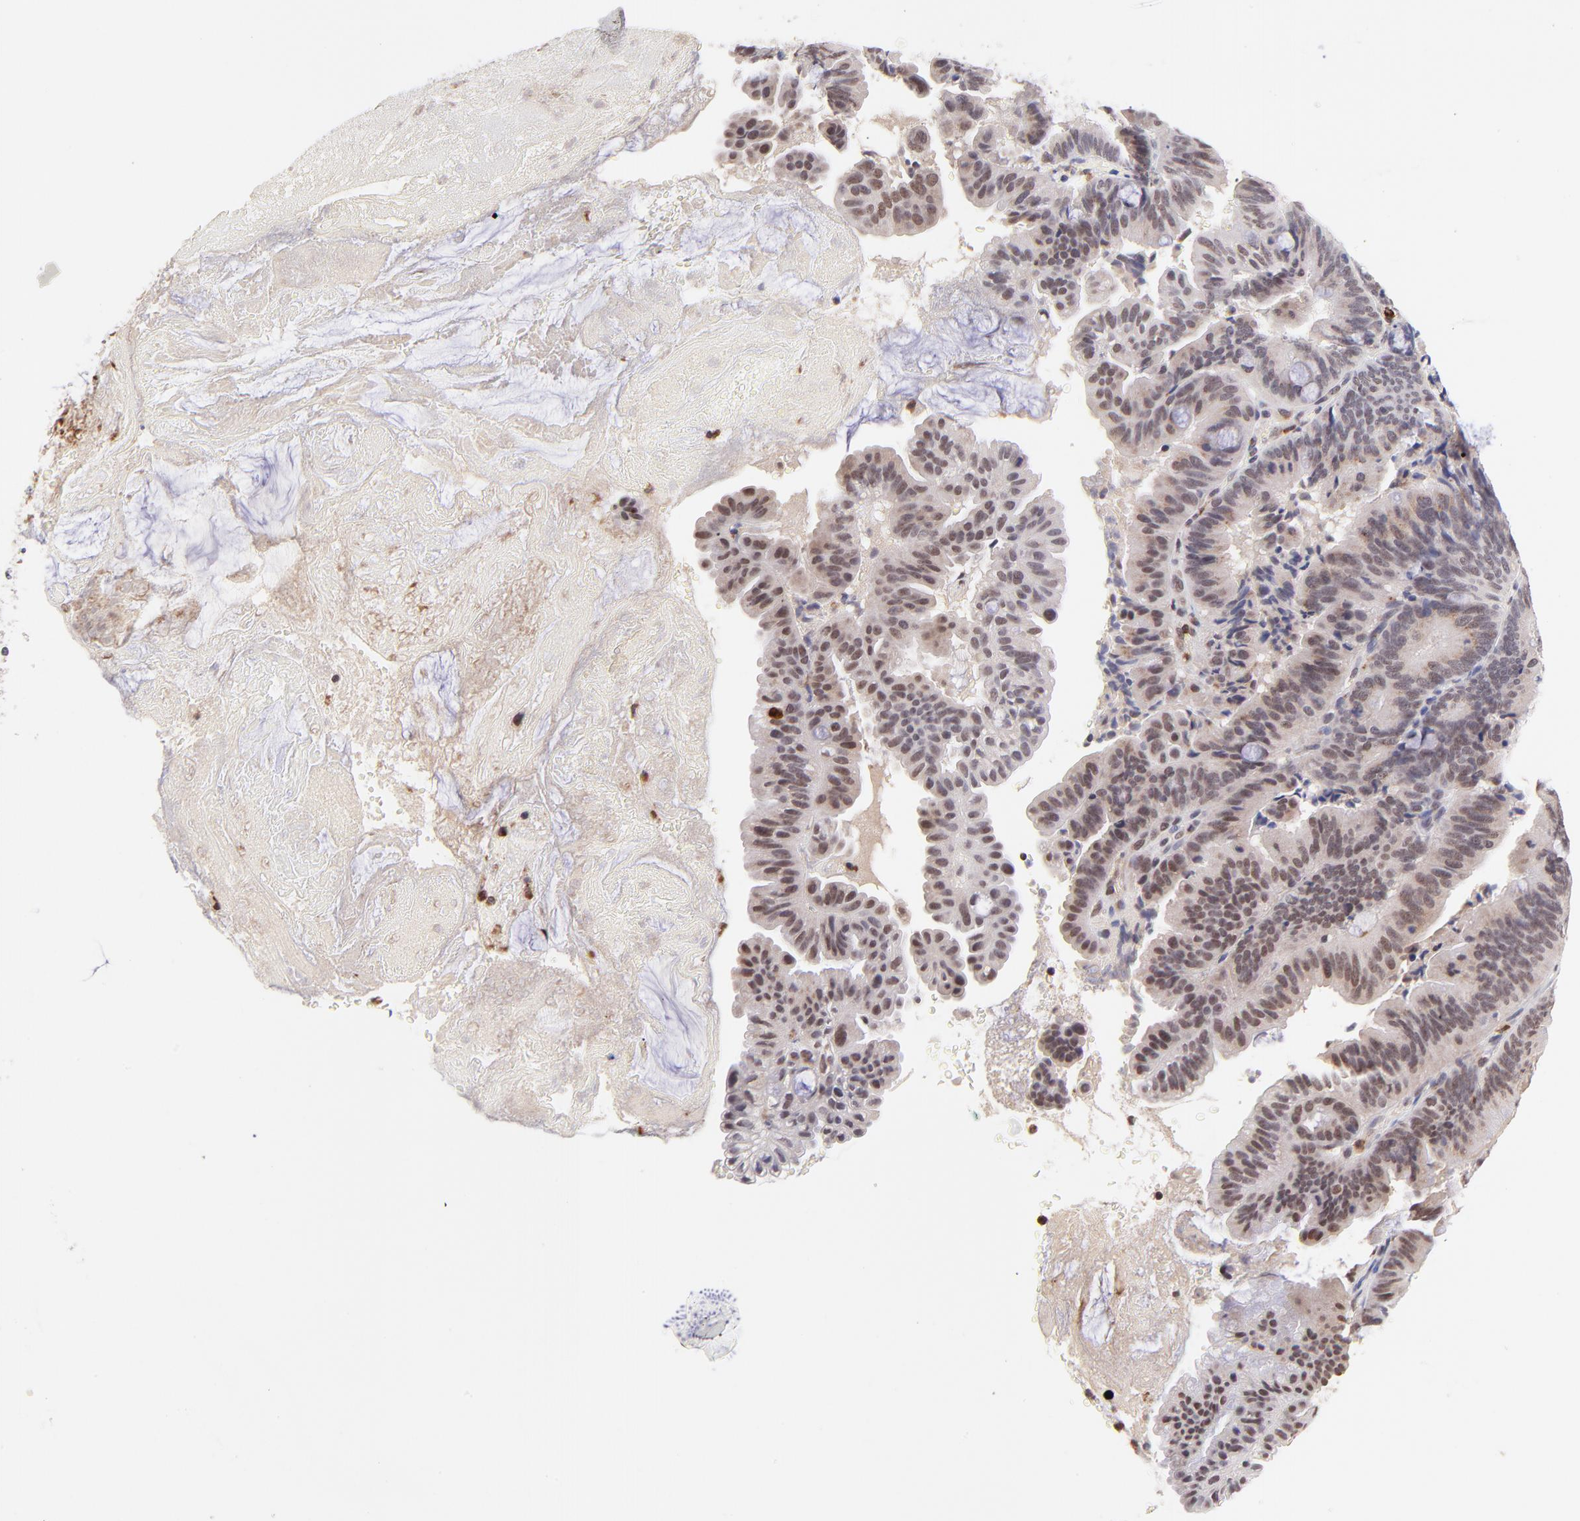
{"staining": {"intensity": "moderate", "quantity": ">75%", "location": "nuclear"}, "tissue": "pancreatic cancer", "cell_type": "Tumor cells", "image_type": "cancer", "snomed": [{"axis": "morphology", "description": "Adenocarcinoma, NOS"}, {"axis": "topography", "description": "Pancreas"}], "caption": "An immunohistochemistry (IHC) photomicrograph of neoplastic tissue is shown. Protein staining in brown shows moderate nuclear positivity in pancreatic adenocarcinoma within tumor cells.", "gene": "MED12", "patient": {"sex": "male", "age": 82}}